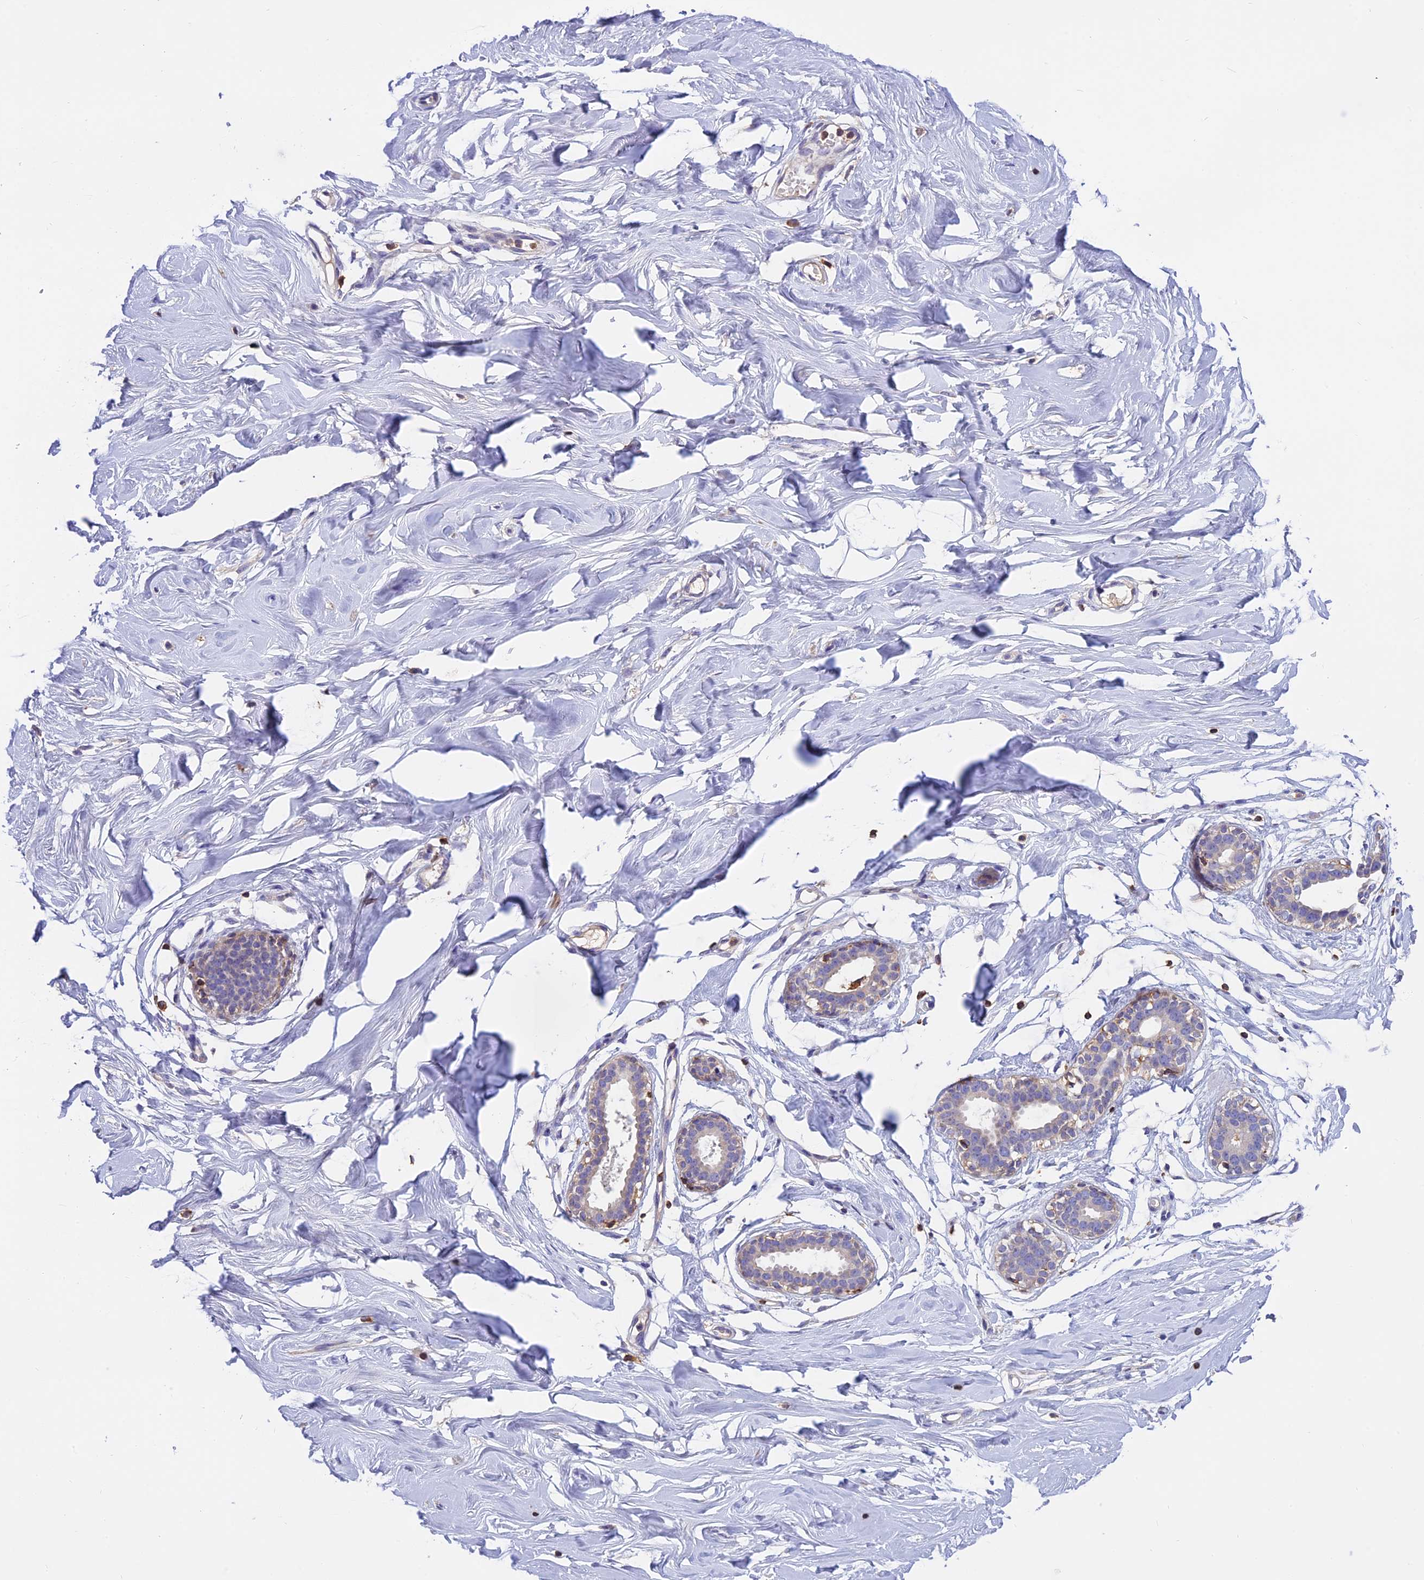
{"staining": {"intensity": "negative", "quantity": "none", "location": "none"}, "tissue": "breast", "cell_type": "Adipocytes", "image_type": "normal", "snomed": [{"axis": "morphology", "description": "Normal tissue, NOS"}, {"axis": "morphology", "description": "Adenoma, NOS"}, {"axis": "topography", "description": "Breast"}], "caption": "IHC of unremarkable human breast exhibits no expression in adipocytes. Brightfield microscopy of immunohistochemistry (IHC) stained with DAB (brown) and hematoxylin (blue), captured at high magnification.", "gene": "LPXN", "patient": {"sex": "female", "age": 23}}